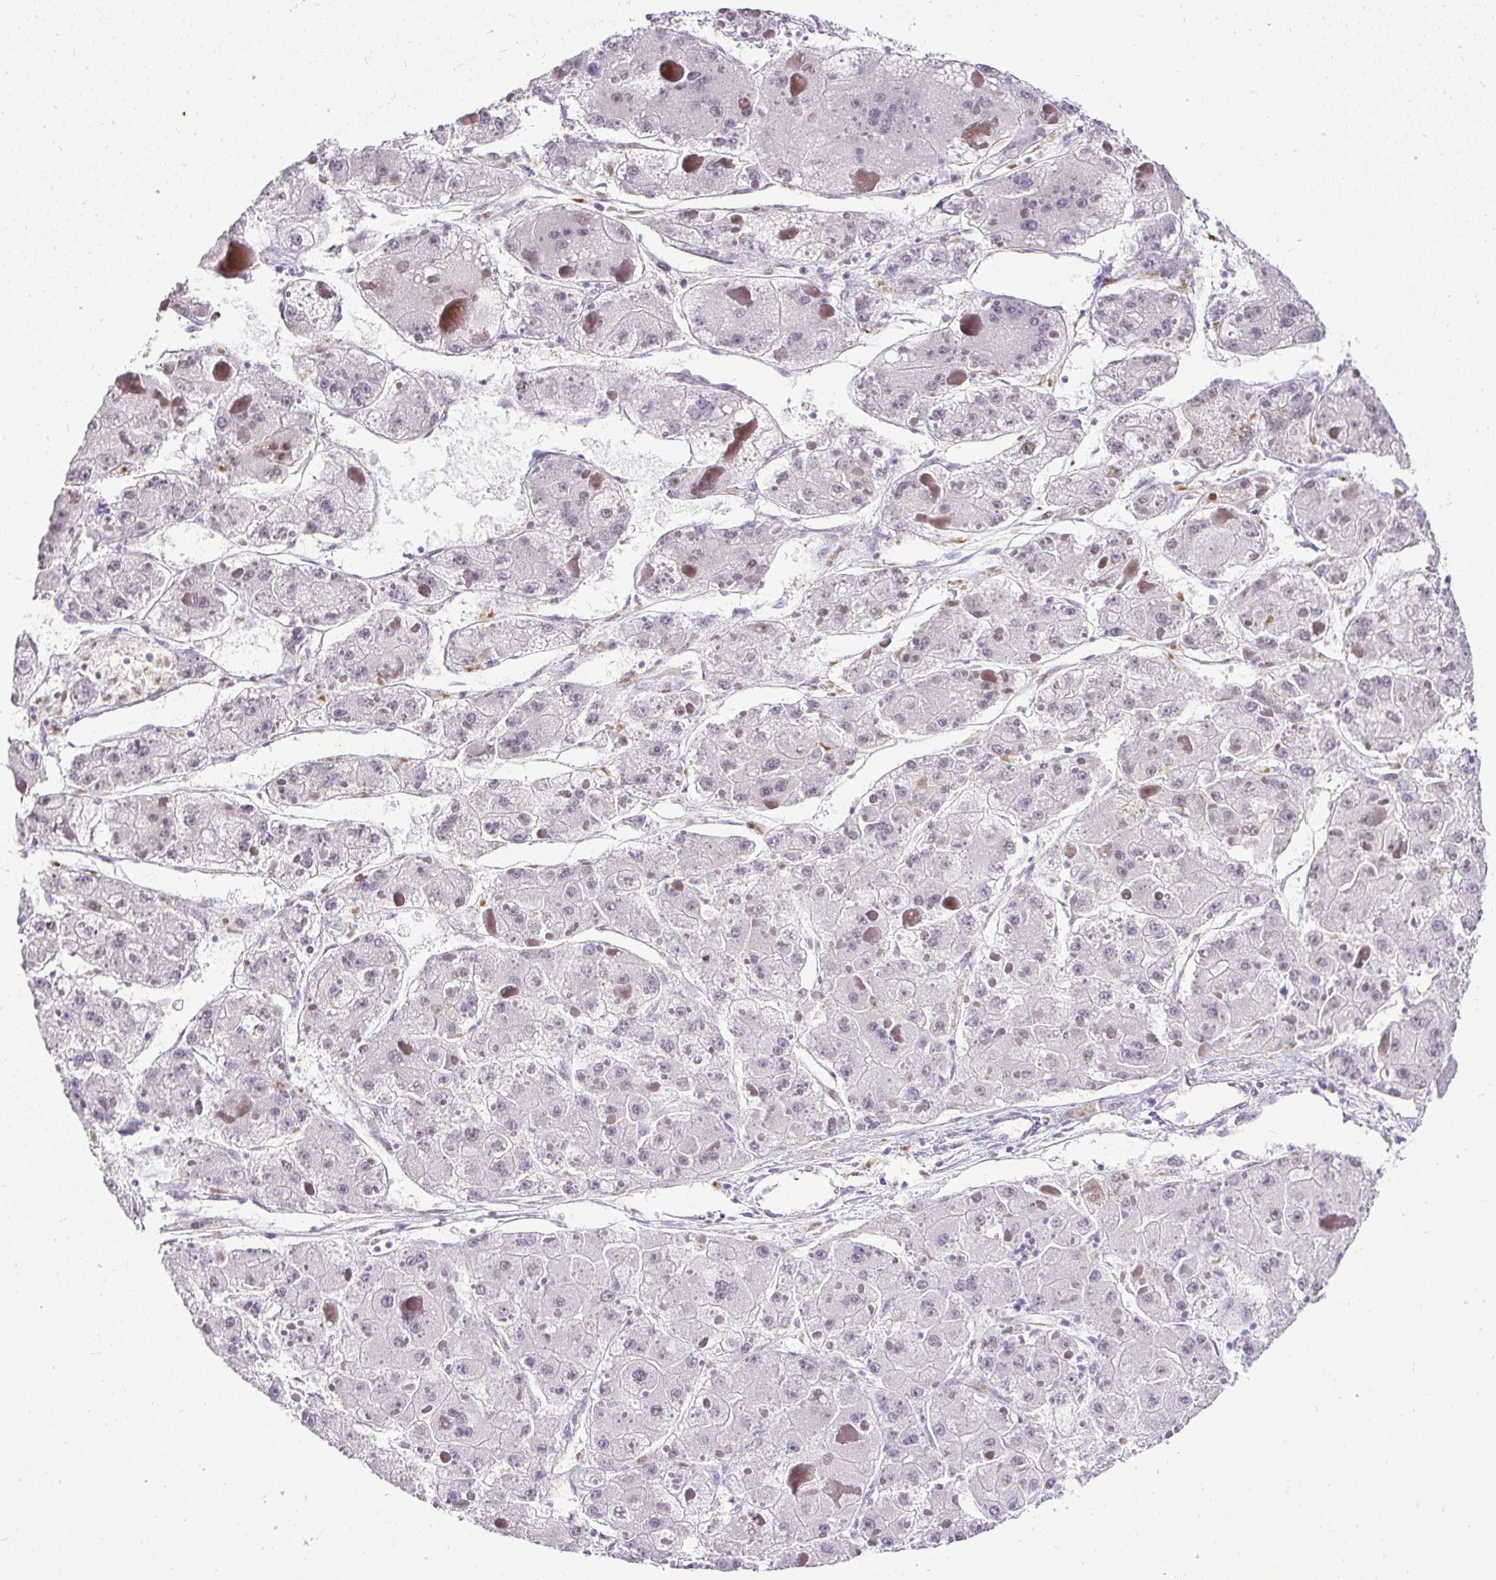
{"staining": {"intensity": "negative", "quantity": "none", "location": "none"}, "tissue": "liver cancer", "cell_type": "Tumor cells", "image_type": "cancer", "snomed": [{"axis": "morphology", "description": "Carcinoma, Hepatocellular, NOS"}, {"axis": "topography", "description": "Liver"}], "caption": "A high-resolution histopathology image shows IHC staining of liver hepatocellular carcinoma, which reveals no significant expression in tumor cells.", "gene": "WNT10B", "patient": {"sex": "female", "age": 73}}